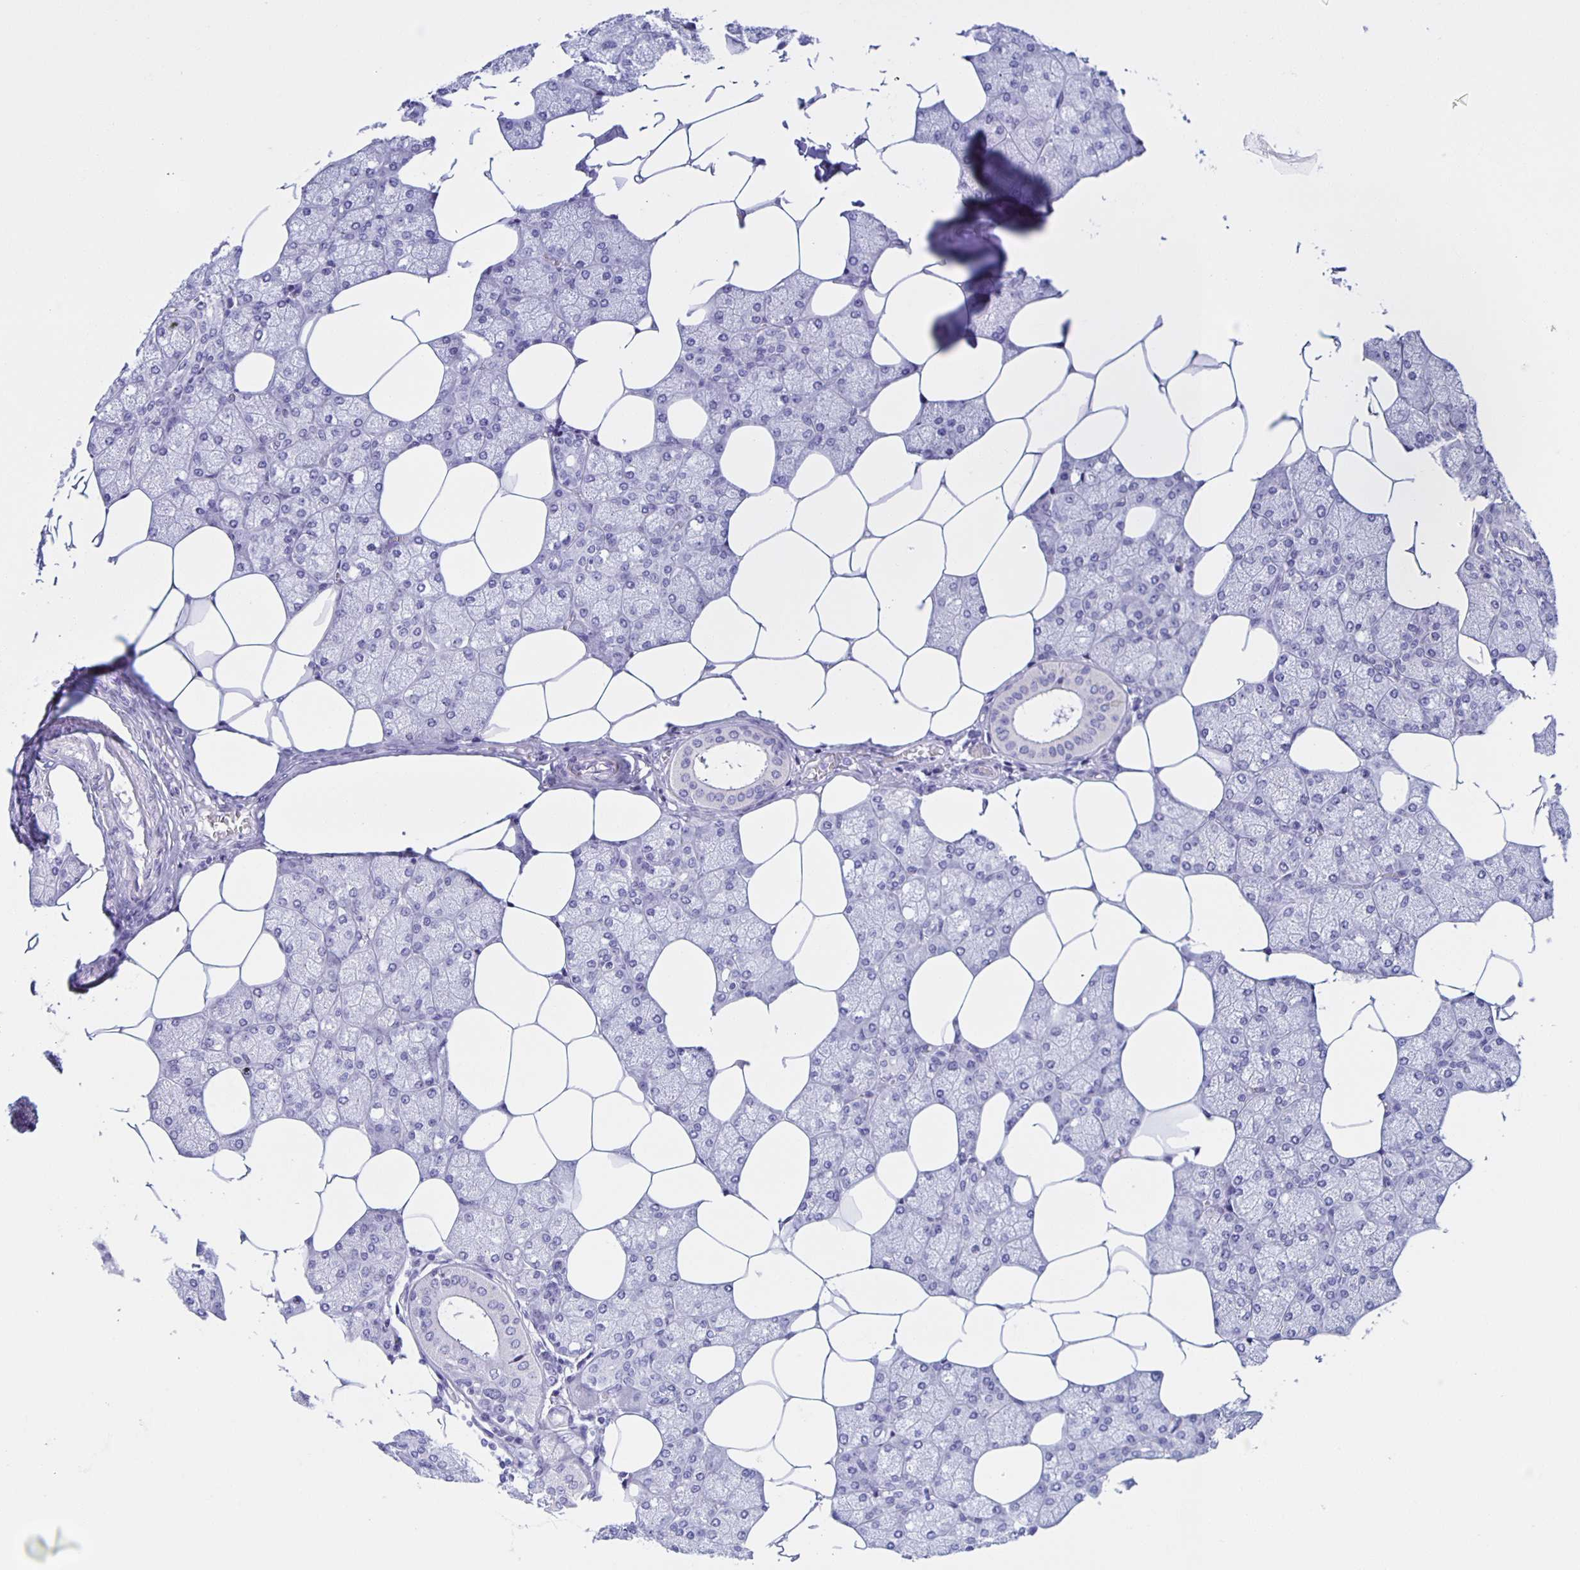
{"staining": {"intensity": "negative", "quantity": "none", "location": "none"}, "tissue": "salivary gland", "cell_type": "Glandular cells", "image_type": "normal", "snomed": [{"axis": "morphology", "description": "Normal tissue, NOS"}, {"axis": "topography", "description": "Salivary gland"}], "caption": "IHC of benign human salivary gland shows no staining in glandular cells.", "gene": "AQP6", "patient": {"sex": "female", "age": 43}}